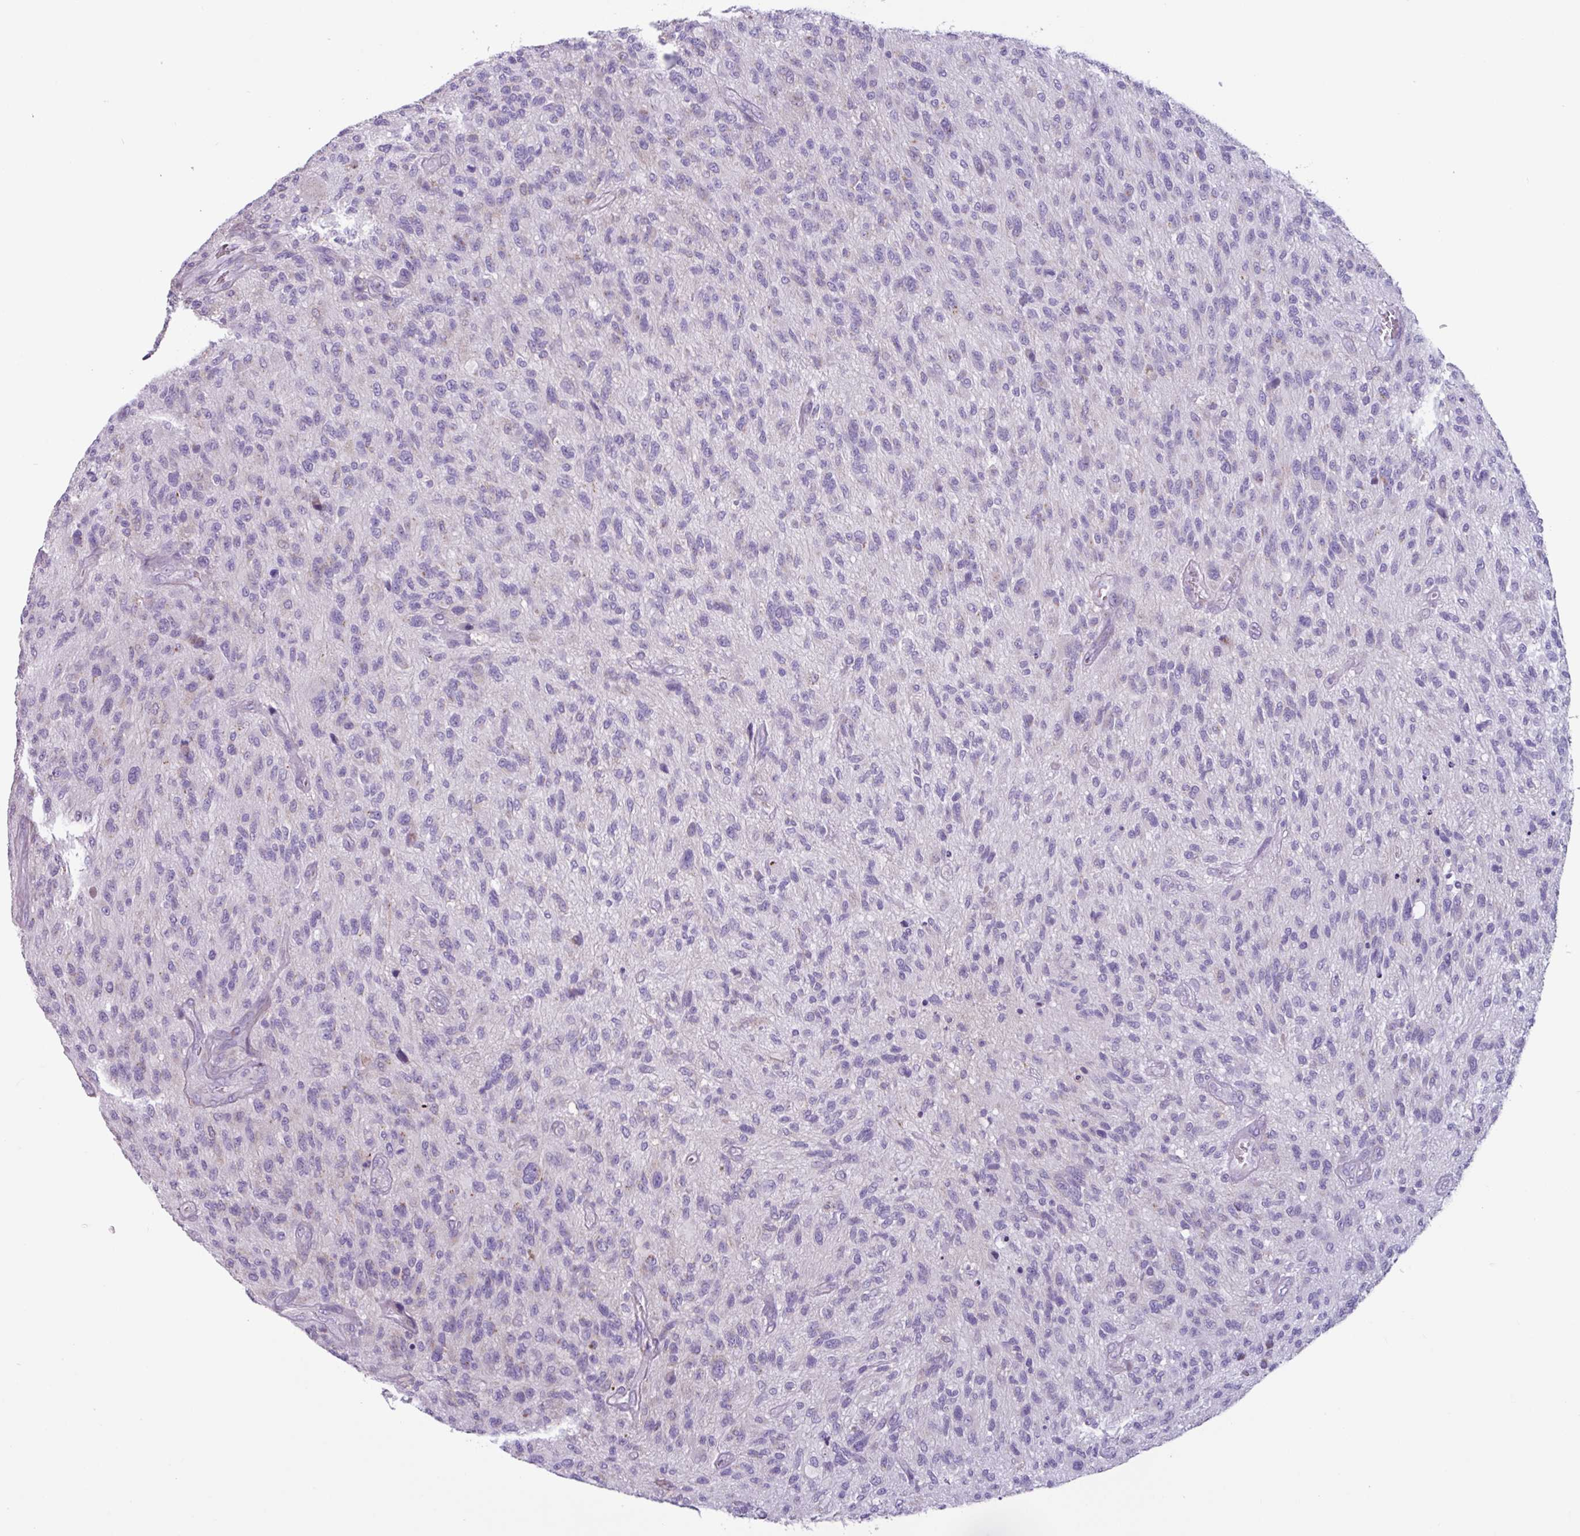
{"staining": {"intensity": "negative", "quantity": "none", "location": "none"}, "tissue": "glioma", "cell_type": "Tumor cells", "image_type": "cancer", "snomed": [{"axis": "morphology", "description": "Glioma, malignant, High grade"}, {"axis": "topography", "description": "Brain"}], "caption": "Protein analysis of malignant glioma (high-grade) reveals no significant positivity in tumor cells.", "gene": "ADGRE1", "patient": {"sex": "male", "age": 47}}